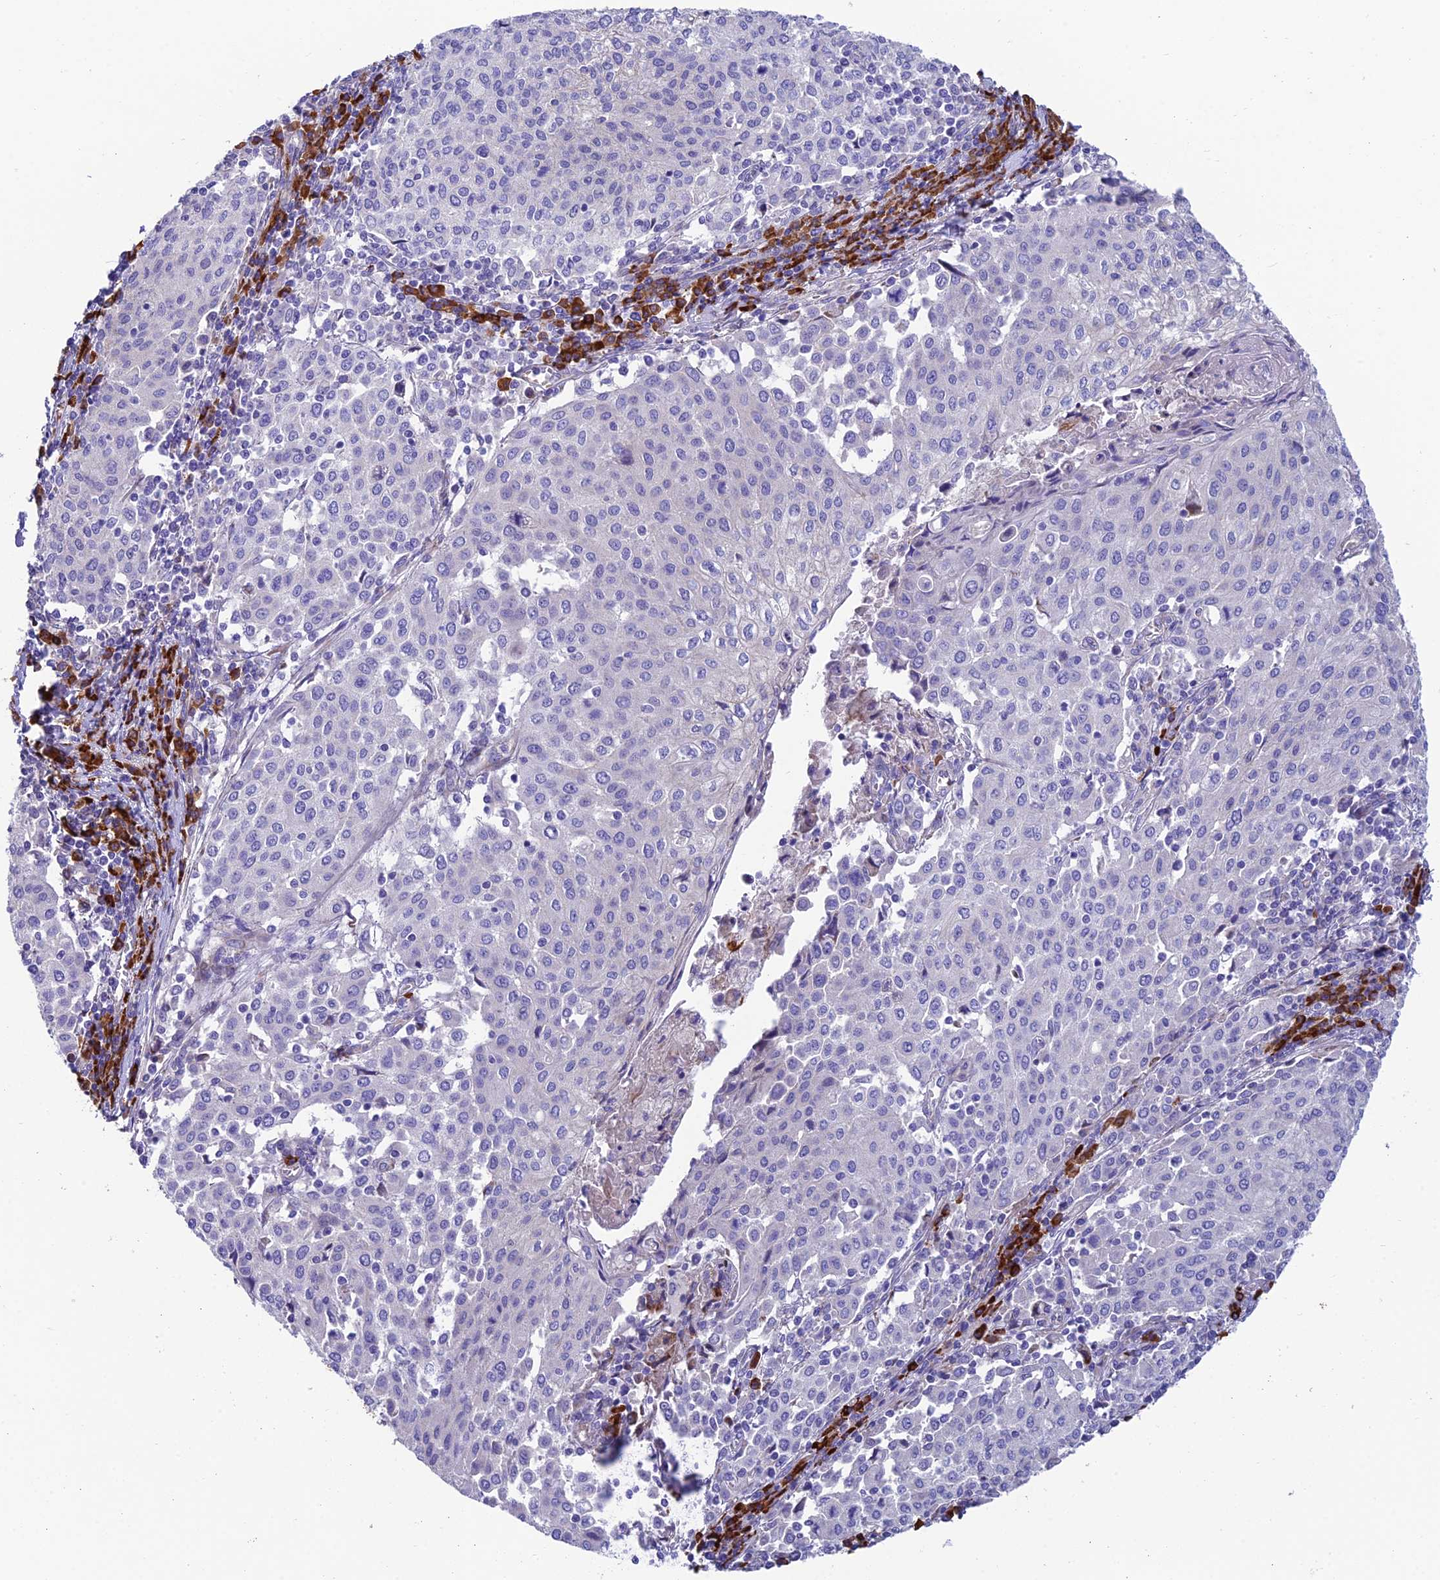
{"staining": {"intensity": "negative", "quantity": "none", "location": "none"}, "tissue": "cervical cancer", "cell_type": "Tumor cells", "image_type": "cancer", "snomed": [{"axis": "morphology", "description": "Squamous cell carcinoma, NOS"}, {"axis": "topography", "description": "Cervix"}], "caption": "Photomicrograph shows no protein positivity in tumor cells of cervical cancer (squamous cell carcinoma) tissue. The staining is performed using DAB brown chromogen with nuclei counter-stained in using hematoxylin.", "gene": "MACIR", "patient": {"sex": "female", "age": 46}}